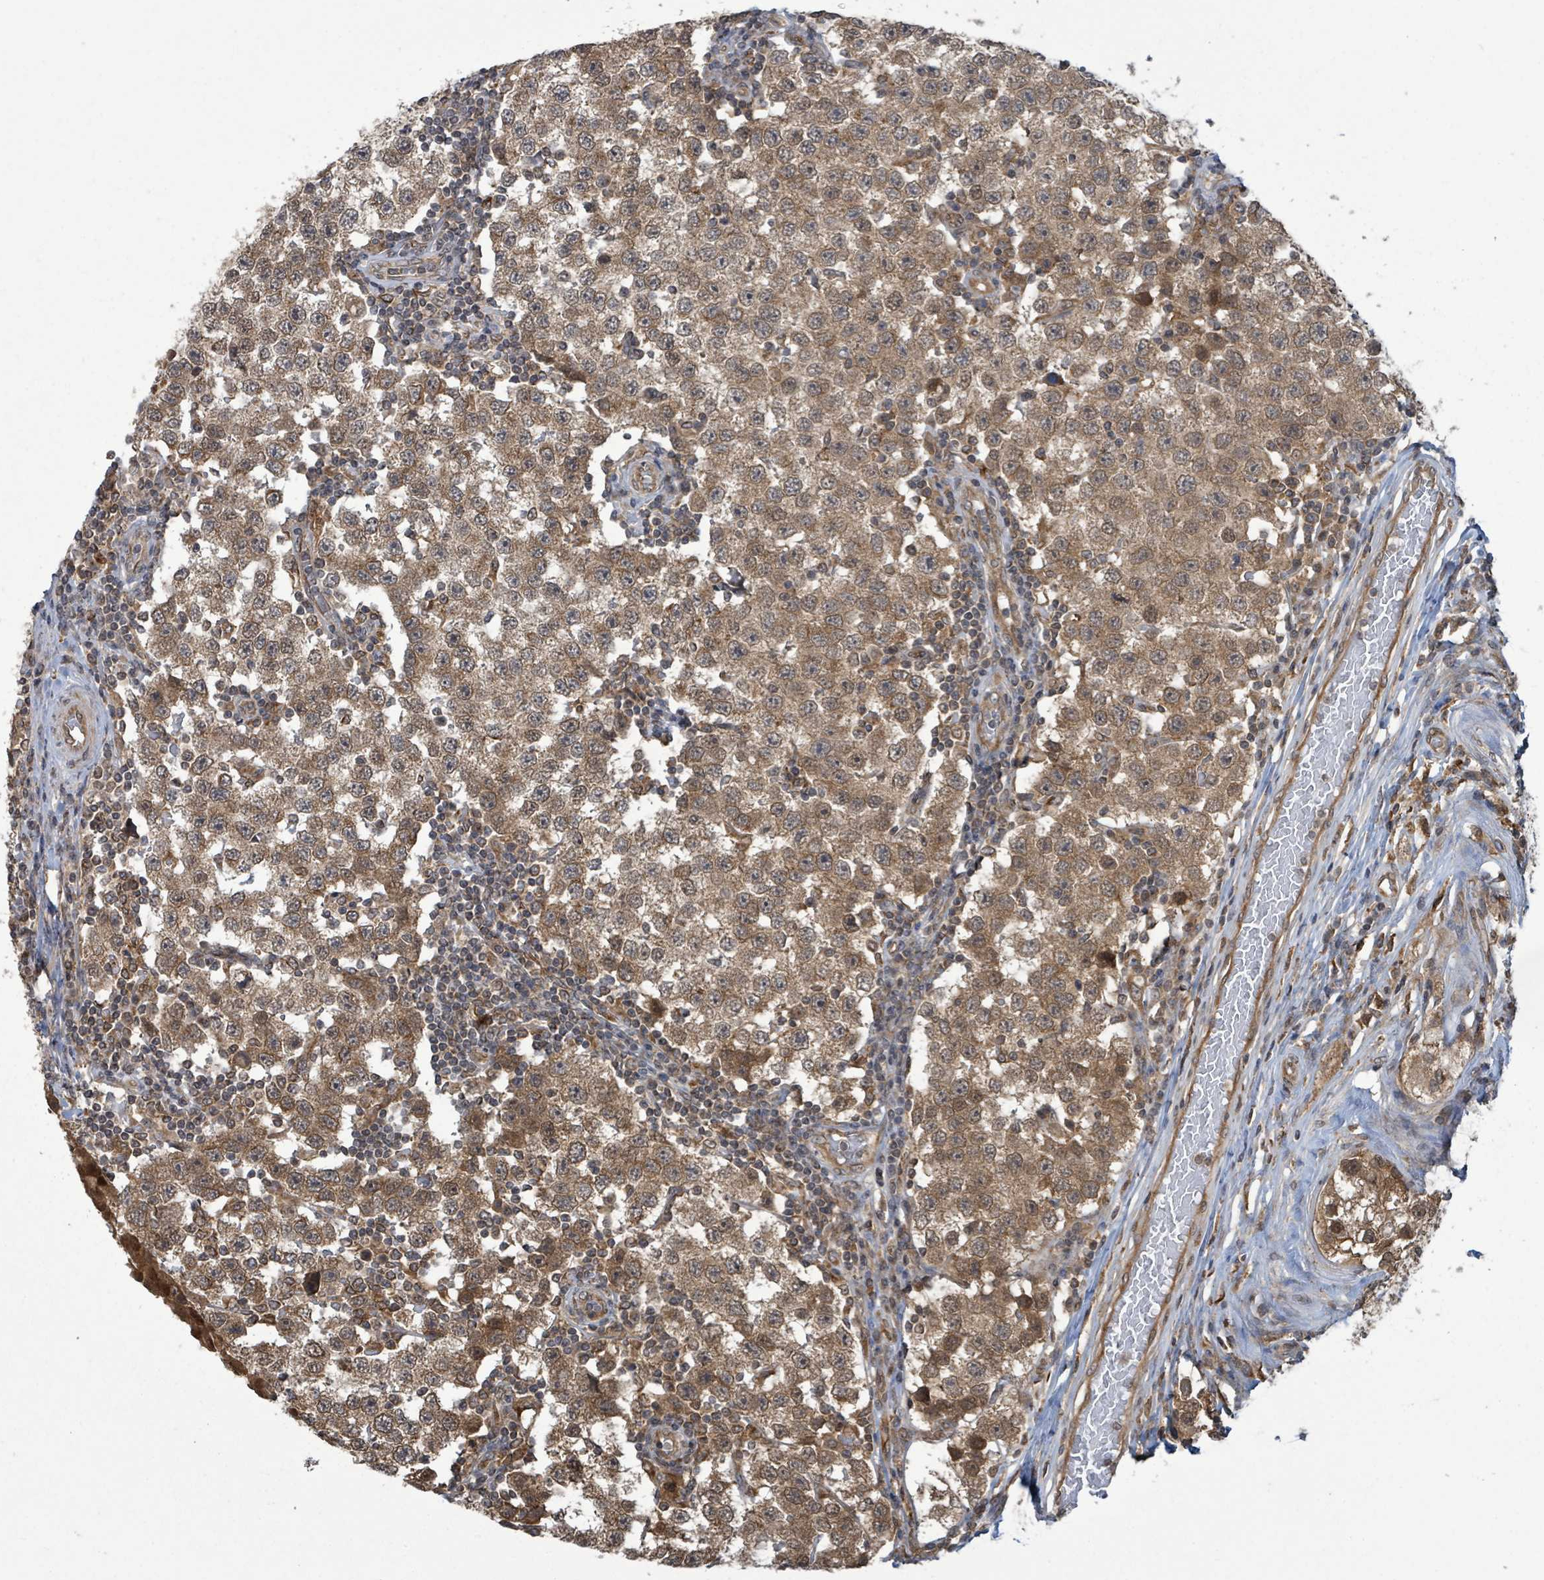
{"staining": {"intensity": "moderate", "quantity": ">75%", "location": "cytoplasmic/membranous"}, "tissue": "testis cancer", "cell_type": "Tumor cells", "image_type": "cancer", "snomed": [{"axis": "morphology", "description": "Seminoma, NOS"}, {"axis": "topography", "description": "Testis"}], "caption": "A brown stain shows moderate cytoplasmic/membranous positivity of a protein in testis seminoma tumor cells.", "gene": "KLC1", "patient": {"sex": "male", "age": 34}}